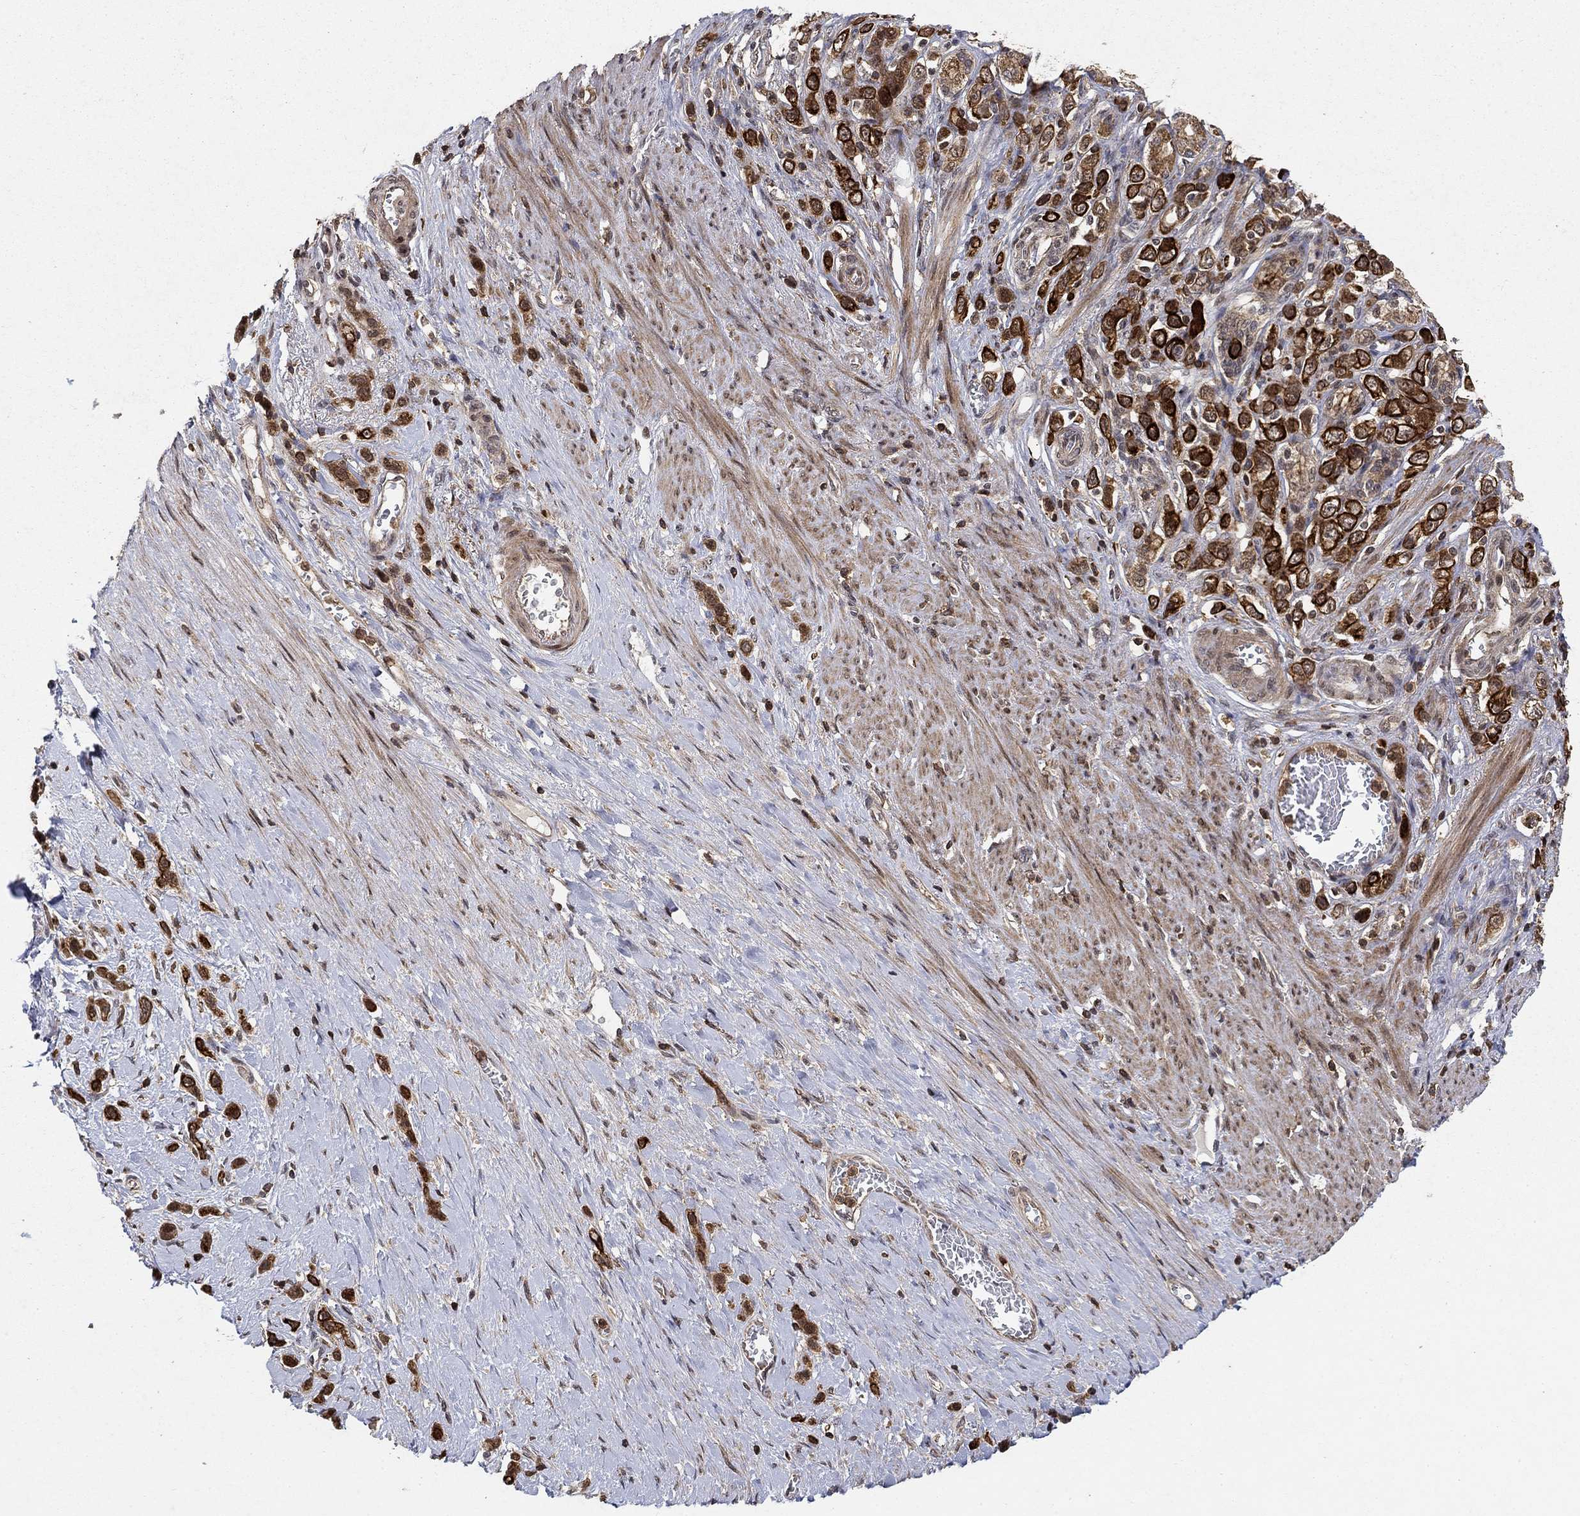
{"staining": {"intensity": "strong", "quantity": "25%-75%", "location": "cytoplasmic/membranous,nuclear"}, "tissue": "stomach cancer", "cell_type": "Tumor cells", "image_type": "cancer", "snomed": [{"axis": "morphology", "description": "Normal tissue, NOS"}, {"axis": "morphology", "description": "Adenocarcinoma, NOS"}, {"axis": "morphology", "description": "Adenocarcinoma, High grade"}, {"axis": "topography", "description": "Stomach, upper"}, {"axis": "topography", "description": "Stomach"}], "caption": "Human stomach cancer stained for a protein (brown) demonstrates strong cytoplasmic/membranous and nuclear positive staining in about 25%-75% of tumor cells.", "gene": "CCDC66", "patient": {"sex": "female", "age": 65}}